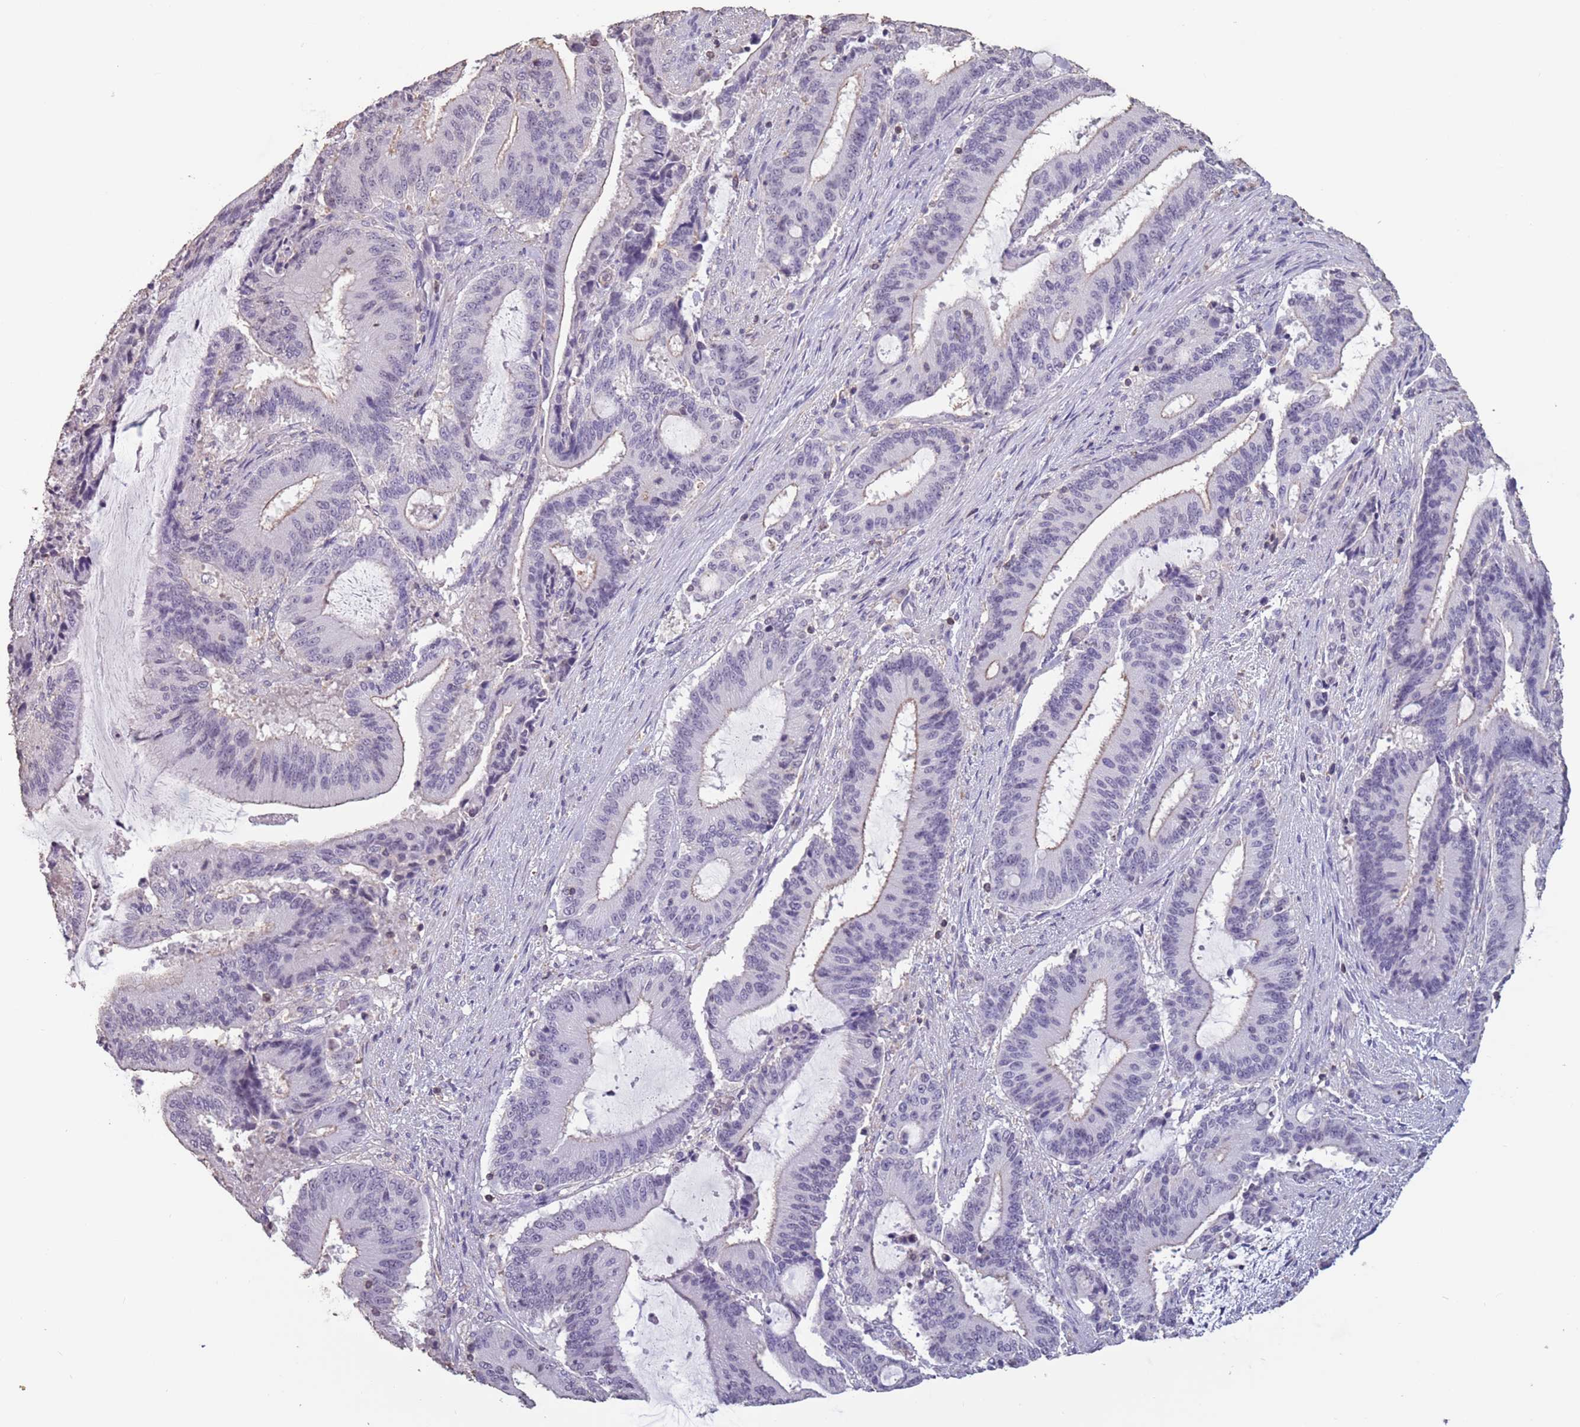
{"staining": {"intensity": "weak", "quantity": "<25%", "location": "cytoplasmic/membranous"}, "tissue": "liver cancer", "cell_type": "Tumor cells", "image_type": "cancer", "snomed": [{"axis": "morphology", "description": "Normal tissue, NOS"}, {"axis": "morphology", "description": "Cholangiocarcinoma"}, {"axis": "topography", "description": "Liver"}, {"axis": "topography", "description": "Peripheral nerve tissue"}], "caption": "This is an IHC photomicrograph of liver cancer (cholangiocarcinoma). There is no positivity in tumor cells.", "gene": "SUN5", "patient": {"sex": "female", "age": 73}}